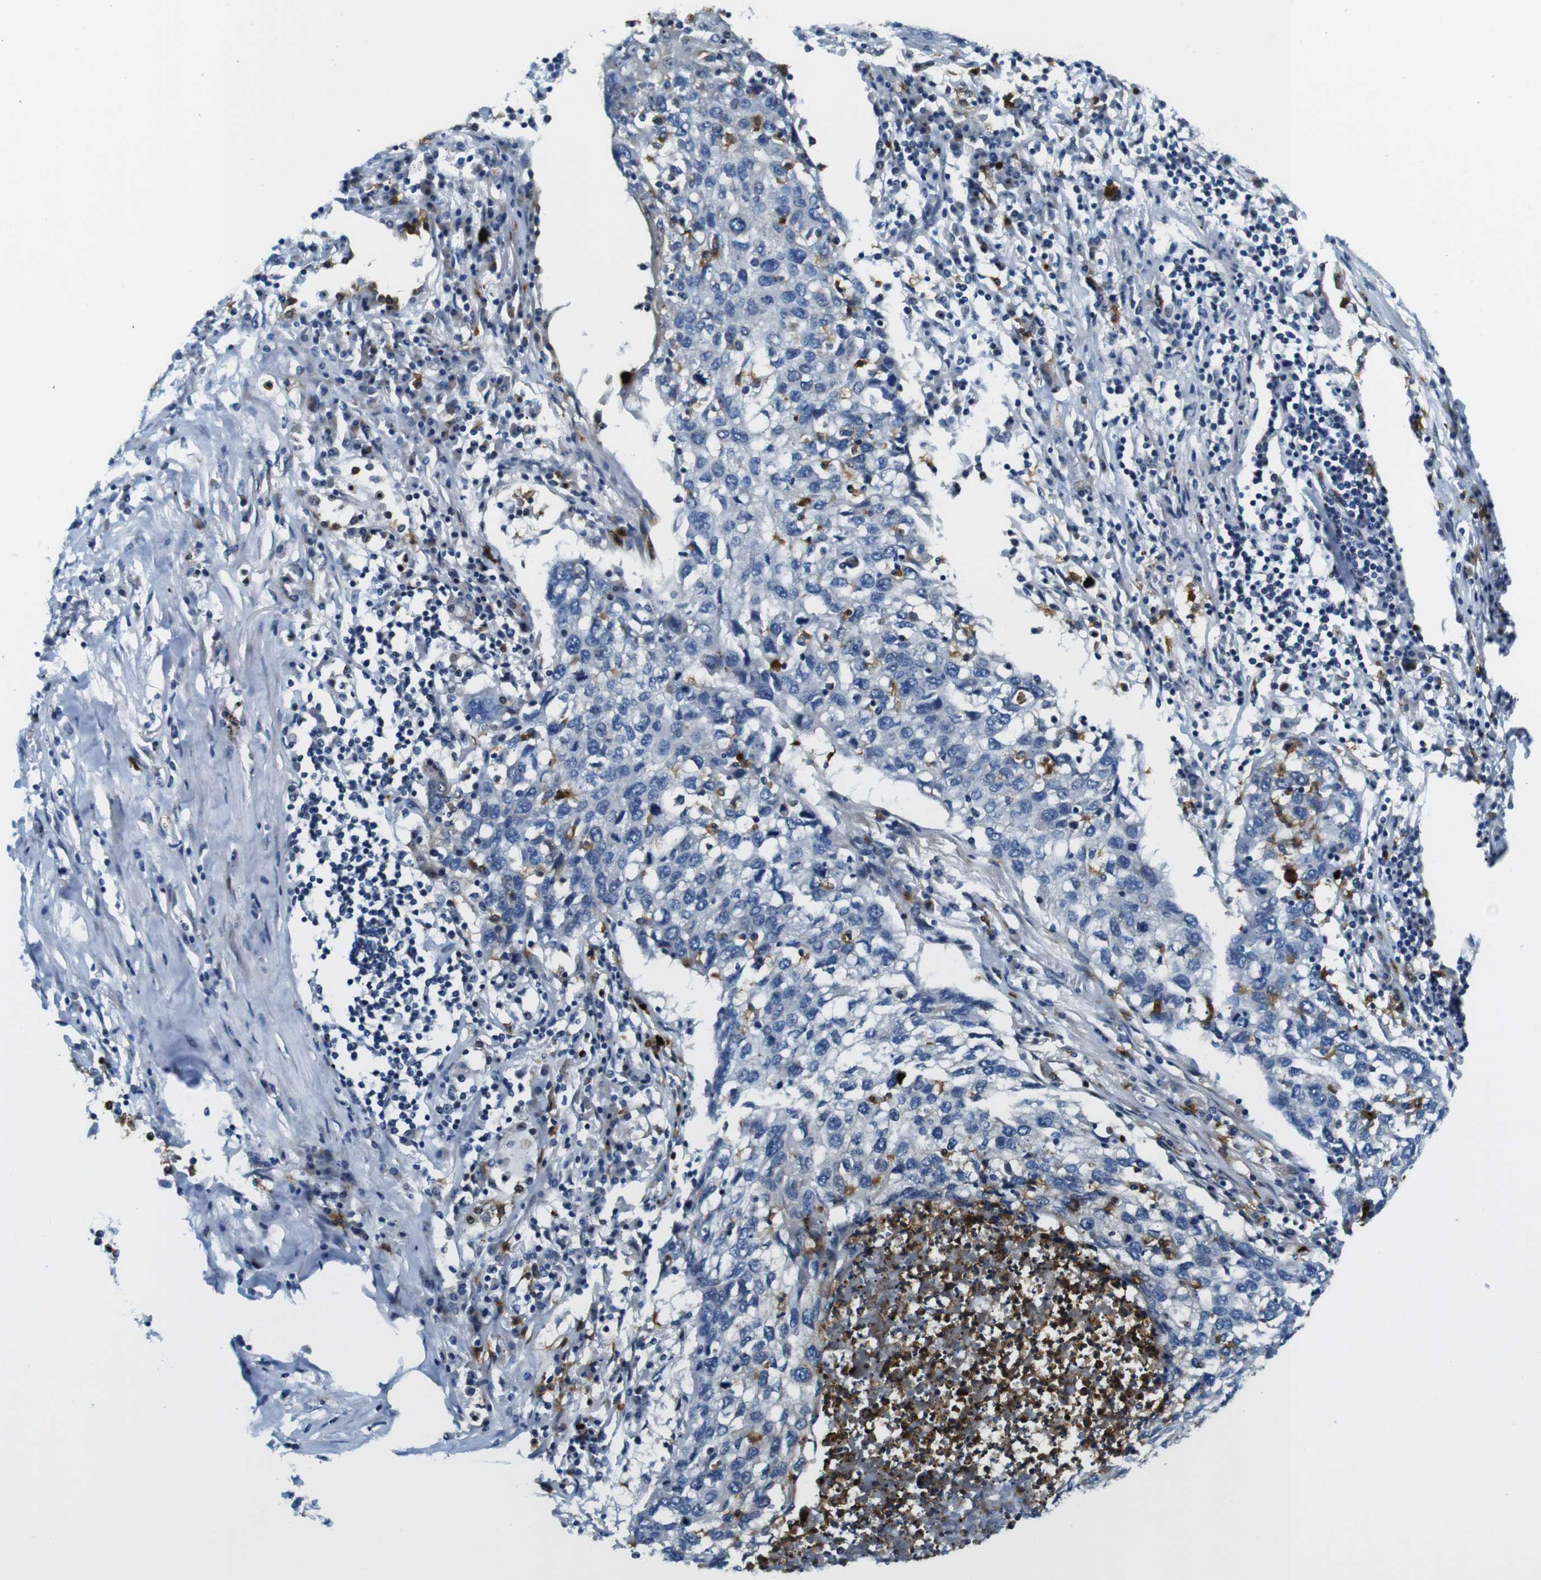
{"staining": {"intensity": "negative", "quantity": "none", "location": "none"}, "tissue": "lung cancer", "cell_type": "Tumor cells", "image_type": "cancer", "snomed": [{"axis": "morphology", "description": "Squamous cell carcinoma, NOS"}, {"axis": "topography", "description": "Lung"}], "caption": "High power microscopy photomicrograph of an IHC photomicrograph of lung cancer, revealing no significant positivity in tumor cells.", "gene": "ZDHHC3", "patient": {"sex": "female", "age": 63}}